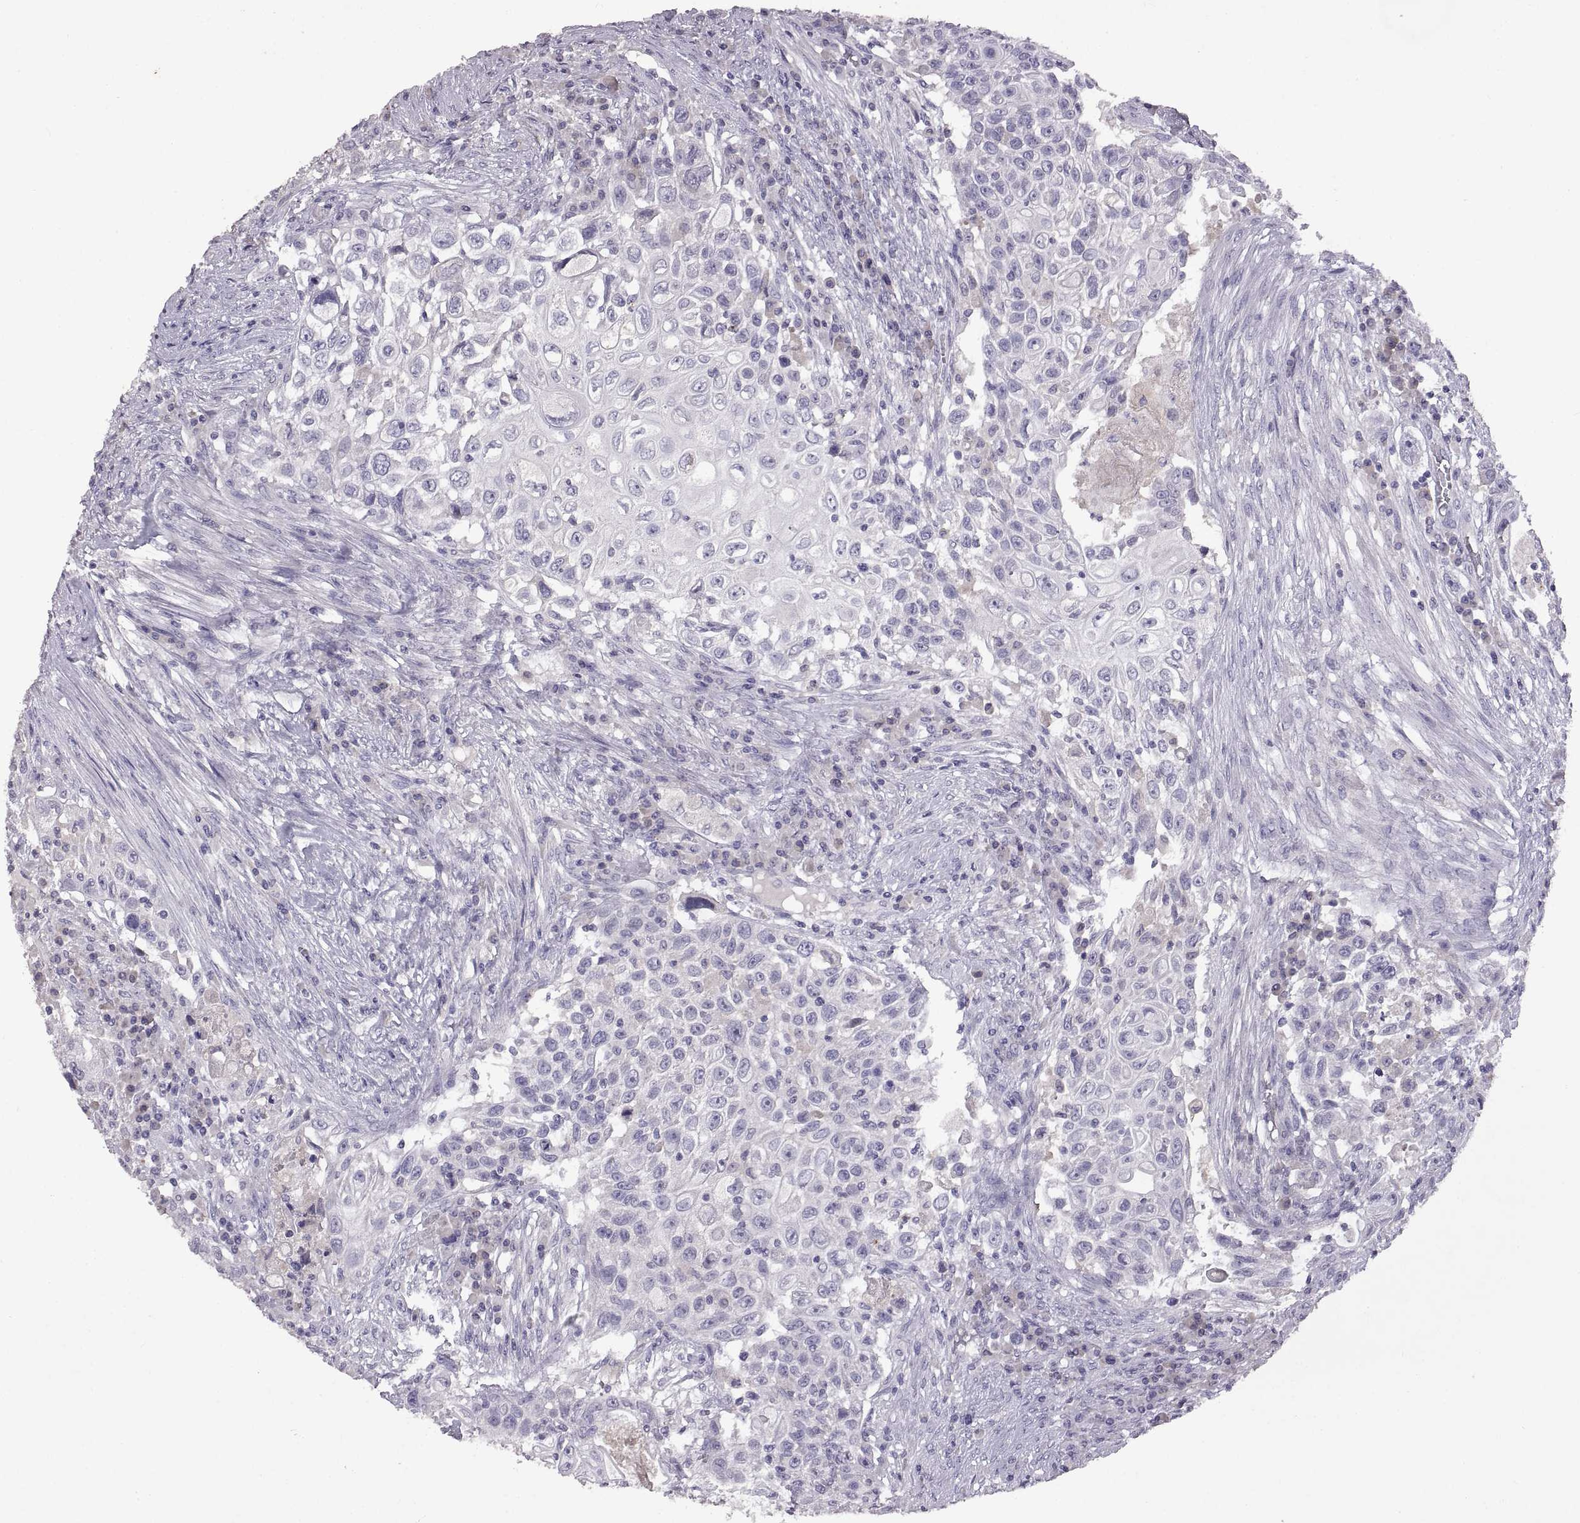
{"staining": {"intensity": "negative", "quantity": "none", "location": "none"}, "tissue": "urothelial cancer", "cell_type": "Tumor cells", "image_type": "cancer", "snomed": [{"axis": "morphology", "description": "Urothelial carcinoma, High grade"}, {"axis": "topography", "description": "Urinary bladder"}], "caption": "IHC histopathology image of urothelial cancer stained for a protein (brown), which displays no staining in tumor cells.", "gene": "DEFB136", "patient": {"sex": "female", "age": 56}}